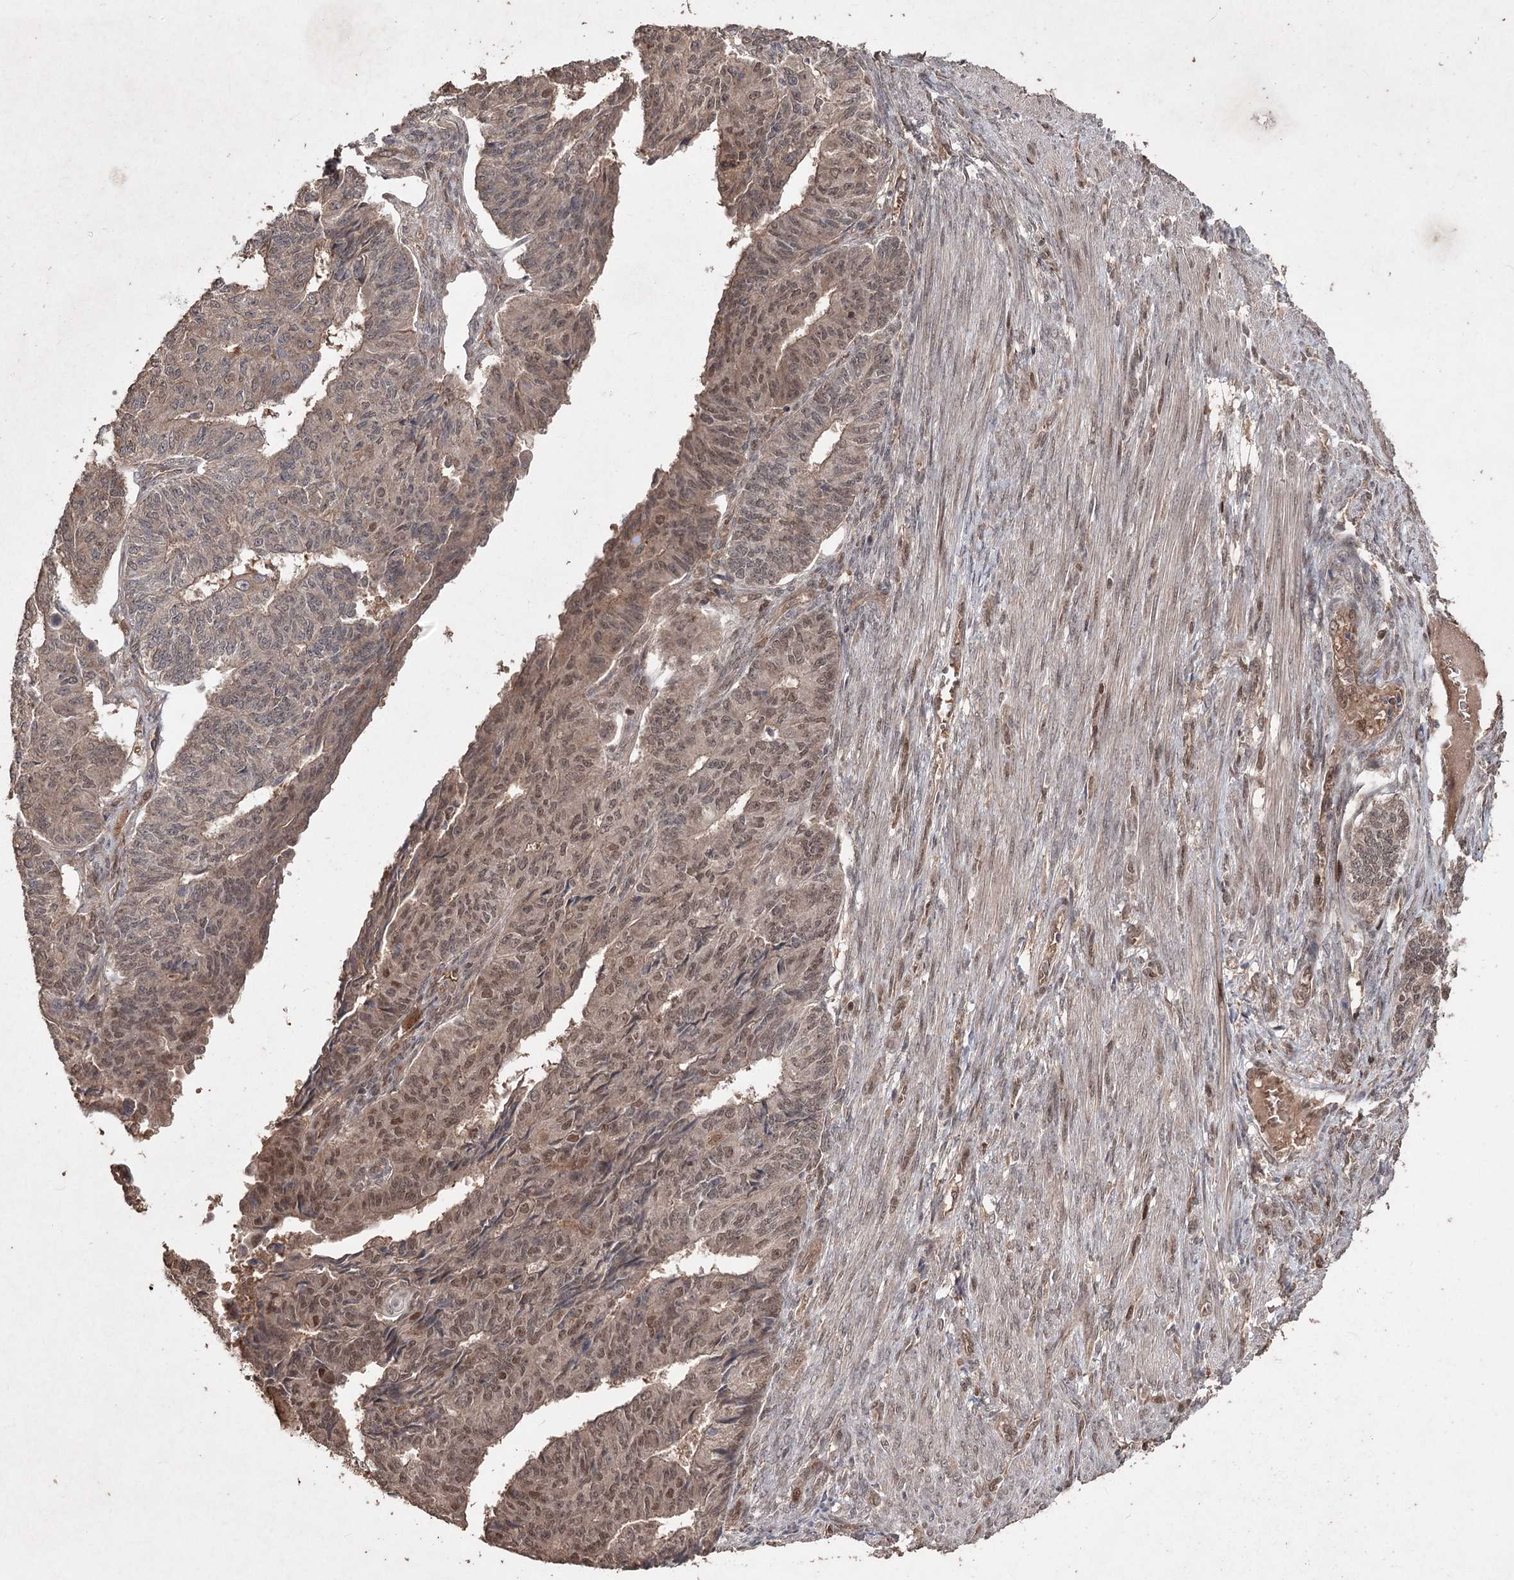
{"staining": {"intensity": "moderate", "quantity": ">75%", "location": "nuclear"}, "tissue": "endometrial cancer", "cell_type": "Tumor cells", "image_type": "cancer", "snomed": [{"axis": "morphology", "description": "Adenocarcinoma, NOS"}, {"axis": "topography", "description": "Endometrium"}], "caption": "Immunohistochemistry (DAB) staining of endometrial adenocarcinoma exhibits moderate nuclear protein staining in approximately >75% of tumor cells. (DAB (3,3'-diaminobenzidine) = brown stain, brightfield microscopy at high magnification).", "gene": "FBXO7", "patient": {"sex": "female", "age": 32}}